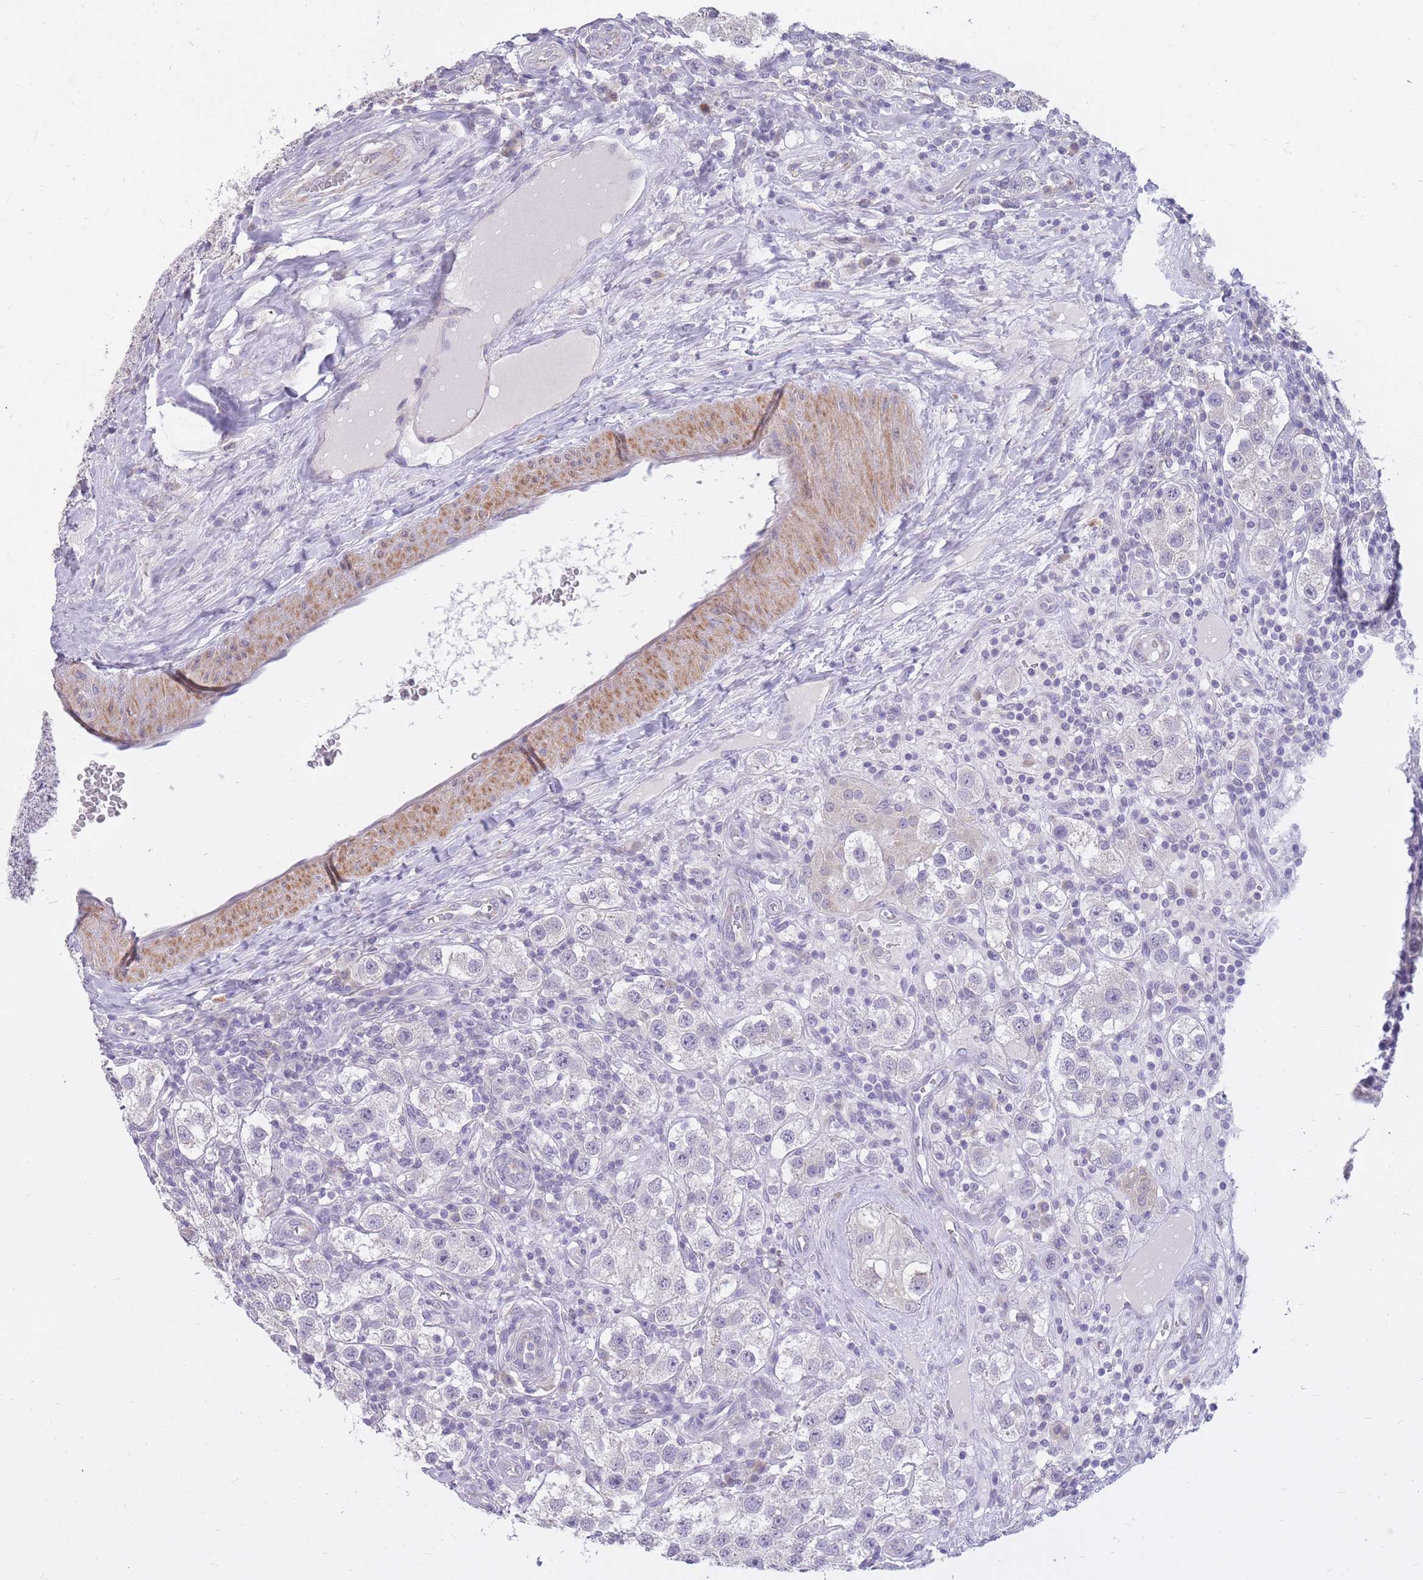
{"staining": {"intensity": "negative", "quantity": "none", "location": "none"}, "tissue": "testis cancer", "cell_type": "Tumor cells", "image_type": "cancer", "snomed": [{"axis": "morphology", "description": "Seminoma, NOS"}, {"axis": "topography", "description": "Testis"}], "caption": "High magnification brightfield microscopy of testis cancer stained with DAB (brown) and counterstained with hematoxylin (blue): tumor cells show no significant positivity.", "gene": "RNF170", "patient": {"sex": "male", "age": 37}}